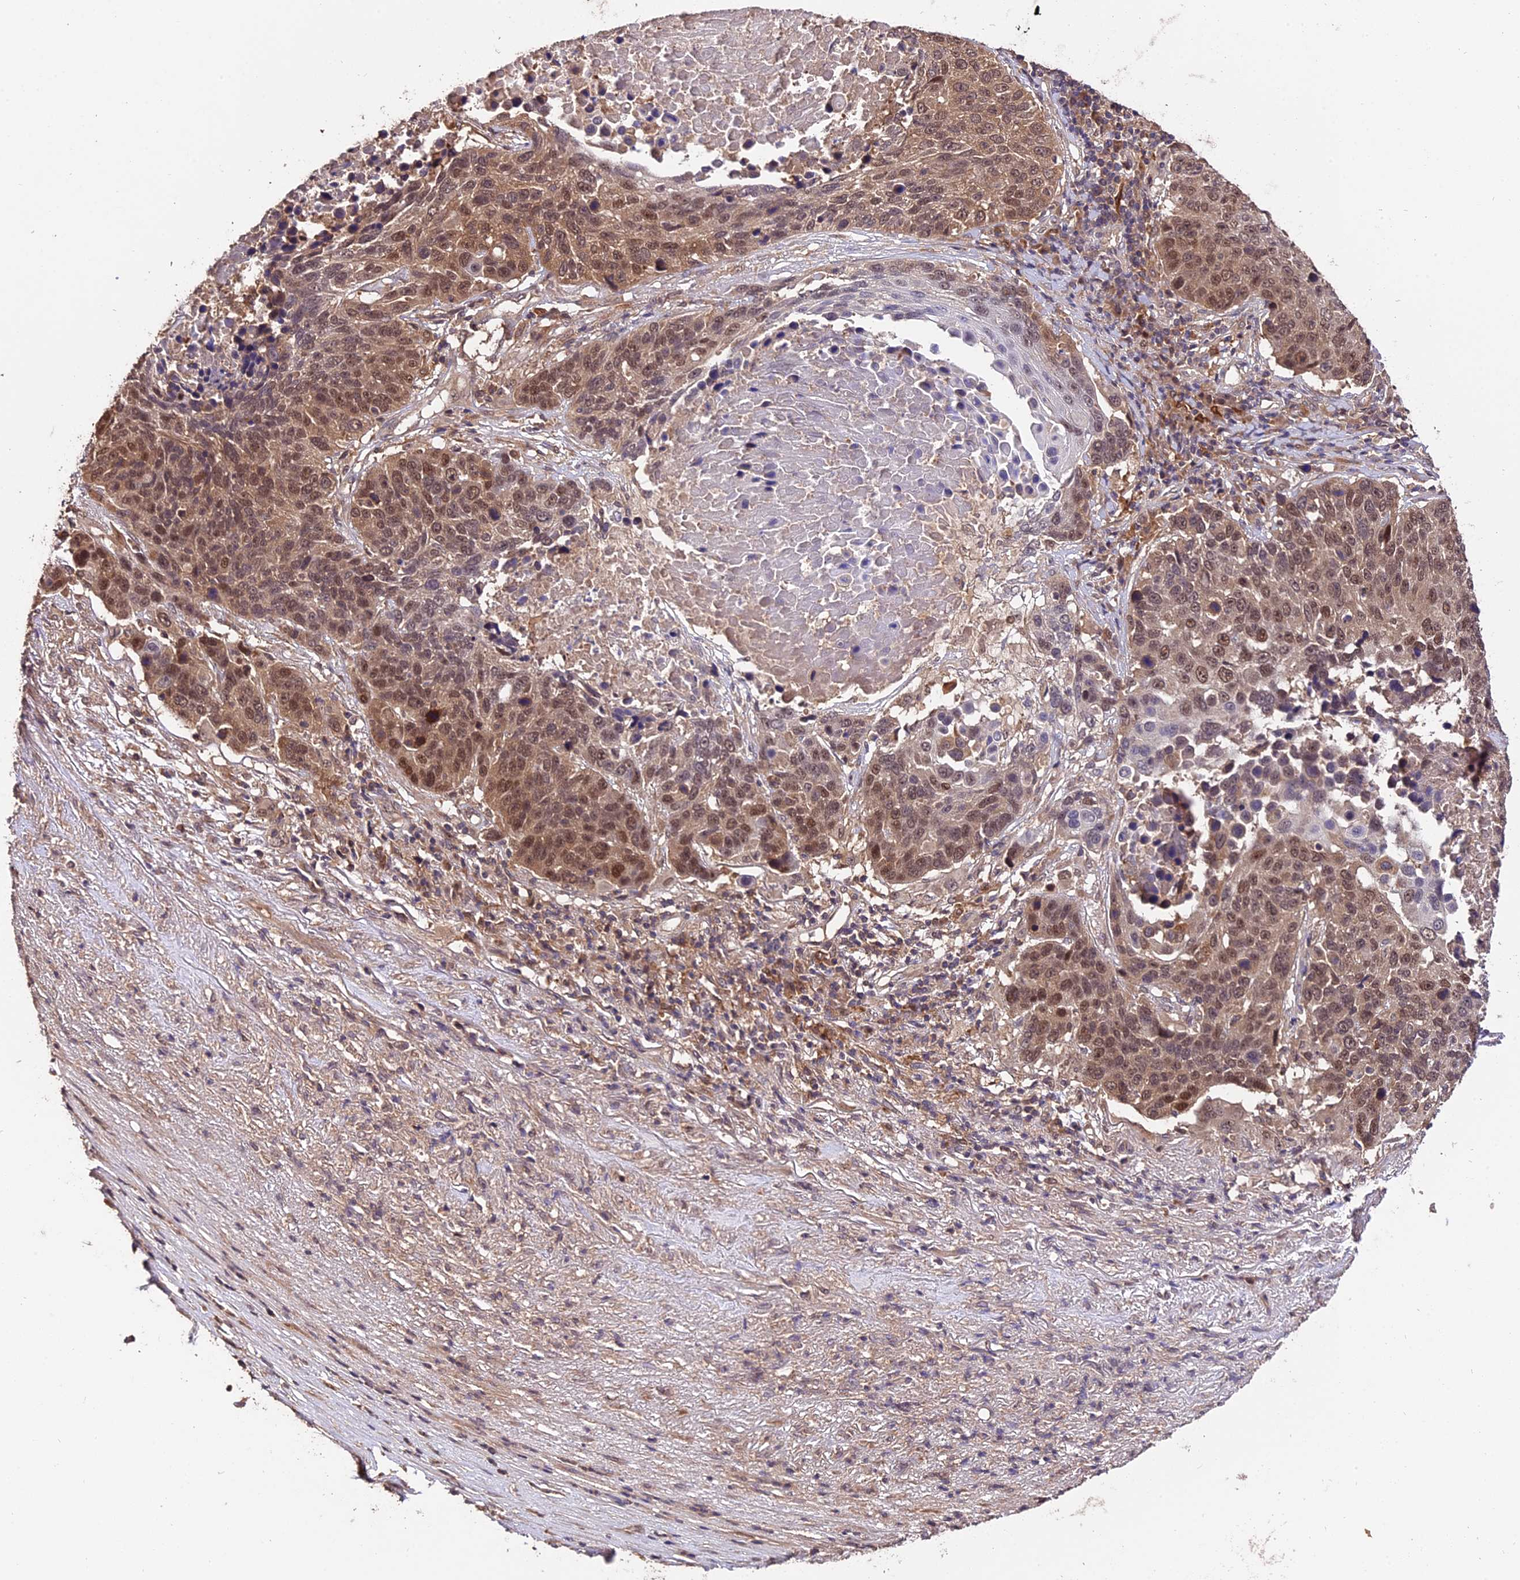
{"staining": {"intensity": "moderate", "quantity": ">75%", "location": "cytoplasmic/membranous,nuclear"}, "tissue": "lung cancer", "cell_type": "Tumor cells", "image_type": "cancer", "snomed": [{"axis": "morphology", "description": "Normal tissue, NOS"}, {"axis": "morphology", "description": "Squamous cell carcinoma, NOS"}, {"axis": "topography", "description": "Lymph node"}, {"axis": "topography", "description": "Lung"}], "caption": "IHC (DAB (3,3'-diaminobenzidine)) staining of lung cancer (squamous cell carcinoma) demonstrates moderate cytoplasmic/membranous and nuclear protein expression in approximately >75% of tumor cells.", "gene": "TRMT1", "patient": {"sex": "male", "age": 66}}